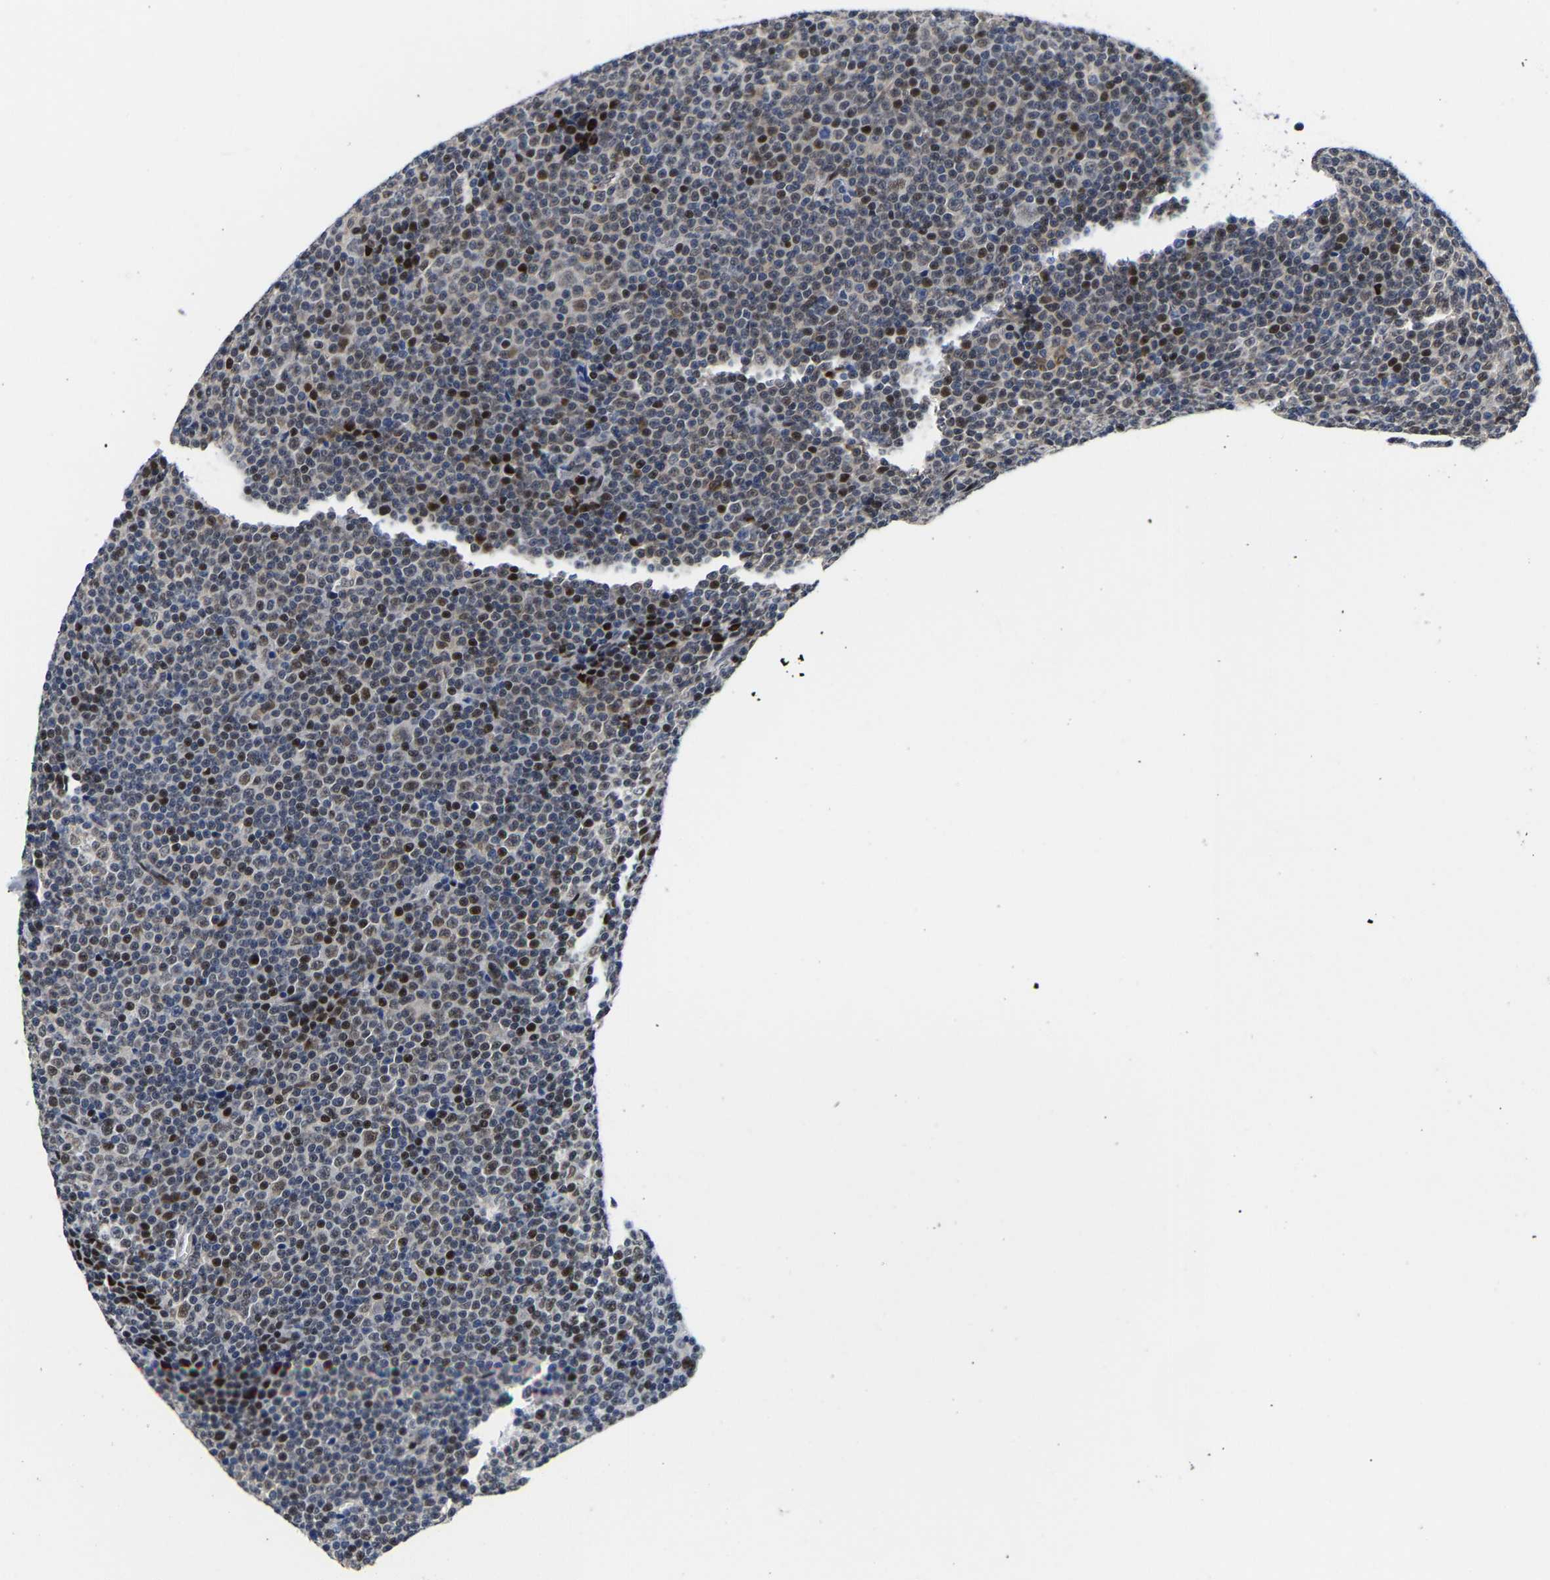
{"staining": {"intensity": "strong", "quantity": "<25%", "location": "nuclear"}, "tissue": "lymphoma", "cell_type": "Tumor cells", "image_type": "cancer", "snomed": [{"axis": "morphology", "description": "Malignant lymphoma, non-Hodgkin's type, Low grade"}, {"axis": "topography", "description": "Lymph node"}], "caption": "DAB immunohistochemical staining of low-grade malignant lymphoma, non-Hodgkin's type displays strong nuclear protein positivity in about <25% of tumor cells.", "gene": "PTRHD1", "patient": {"sex": "female", "age": 67}}